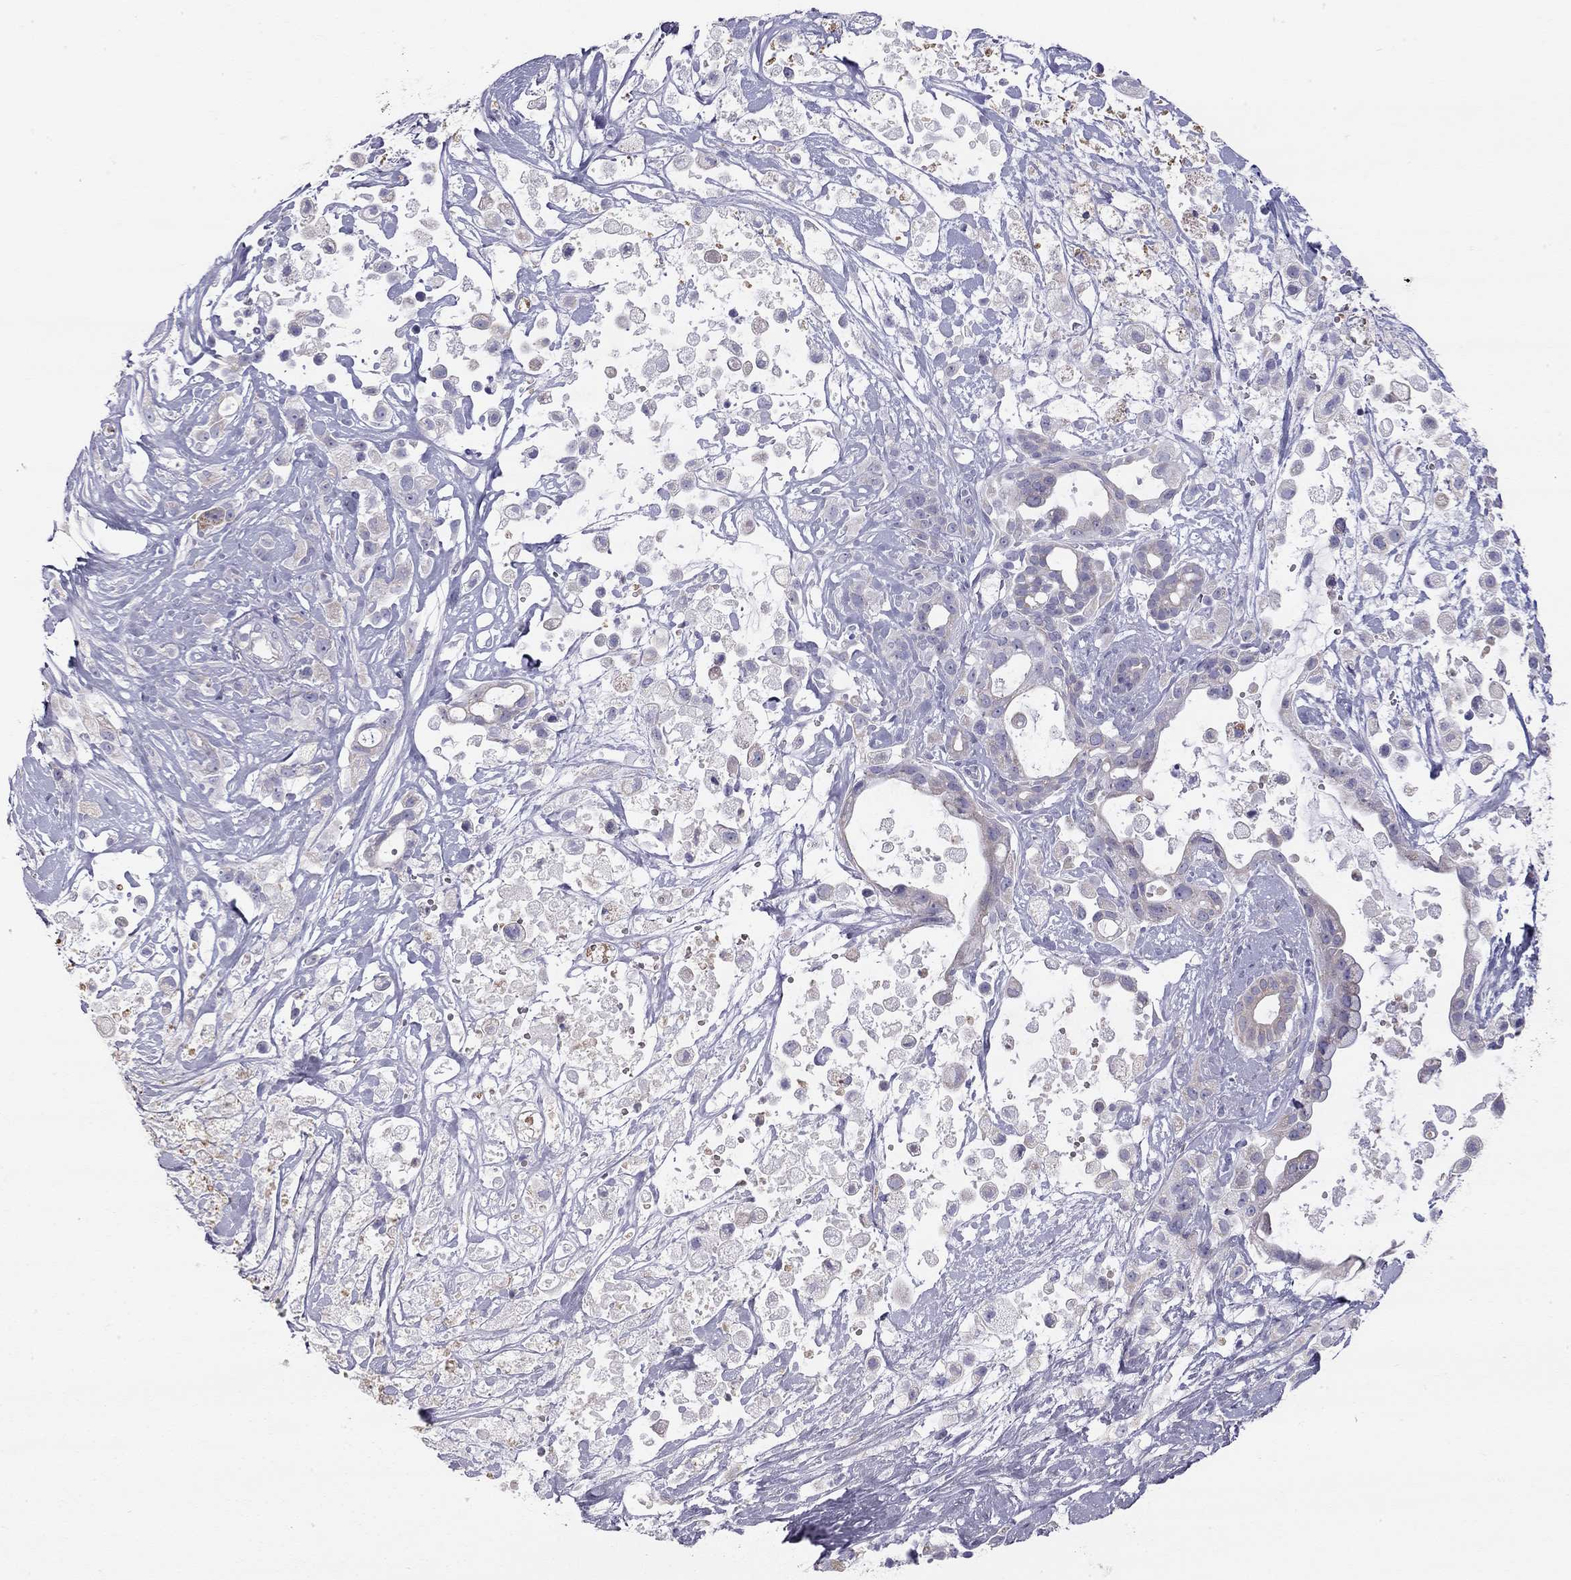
{"staining": {"intensity": "weak", "quantity": "25%-75%", "location": "cytoplasmic/membranous"}, "tissue": "pancreatic cancer", "cell_type": "Tumor cells", "image_type": "cancer", "snomed": [{"axis": "morphology", "description": "Adenocarcinoma, NOS"}, {"axis": "topography", "description": "Pancreas"}], "caption": "This image exhibits immunohistochemistry staining of human pancreatic cancer, with low weak cytoplasmic/membranous staining in approximately 25%-75% of tumor cells.", "gene": "TDRD6", "patient": {"sex": "male", "age": 44}}